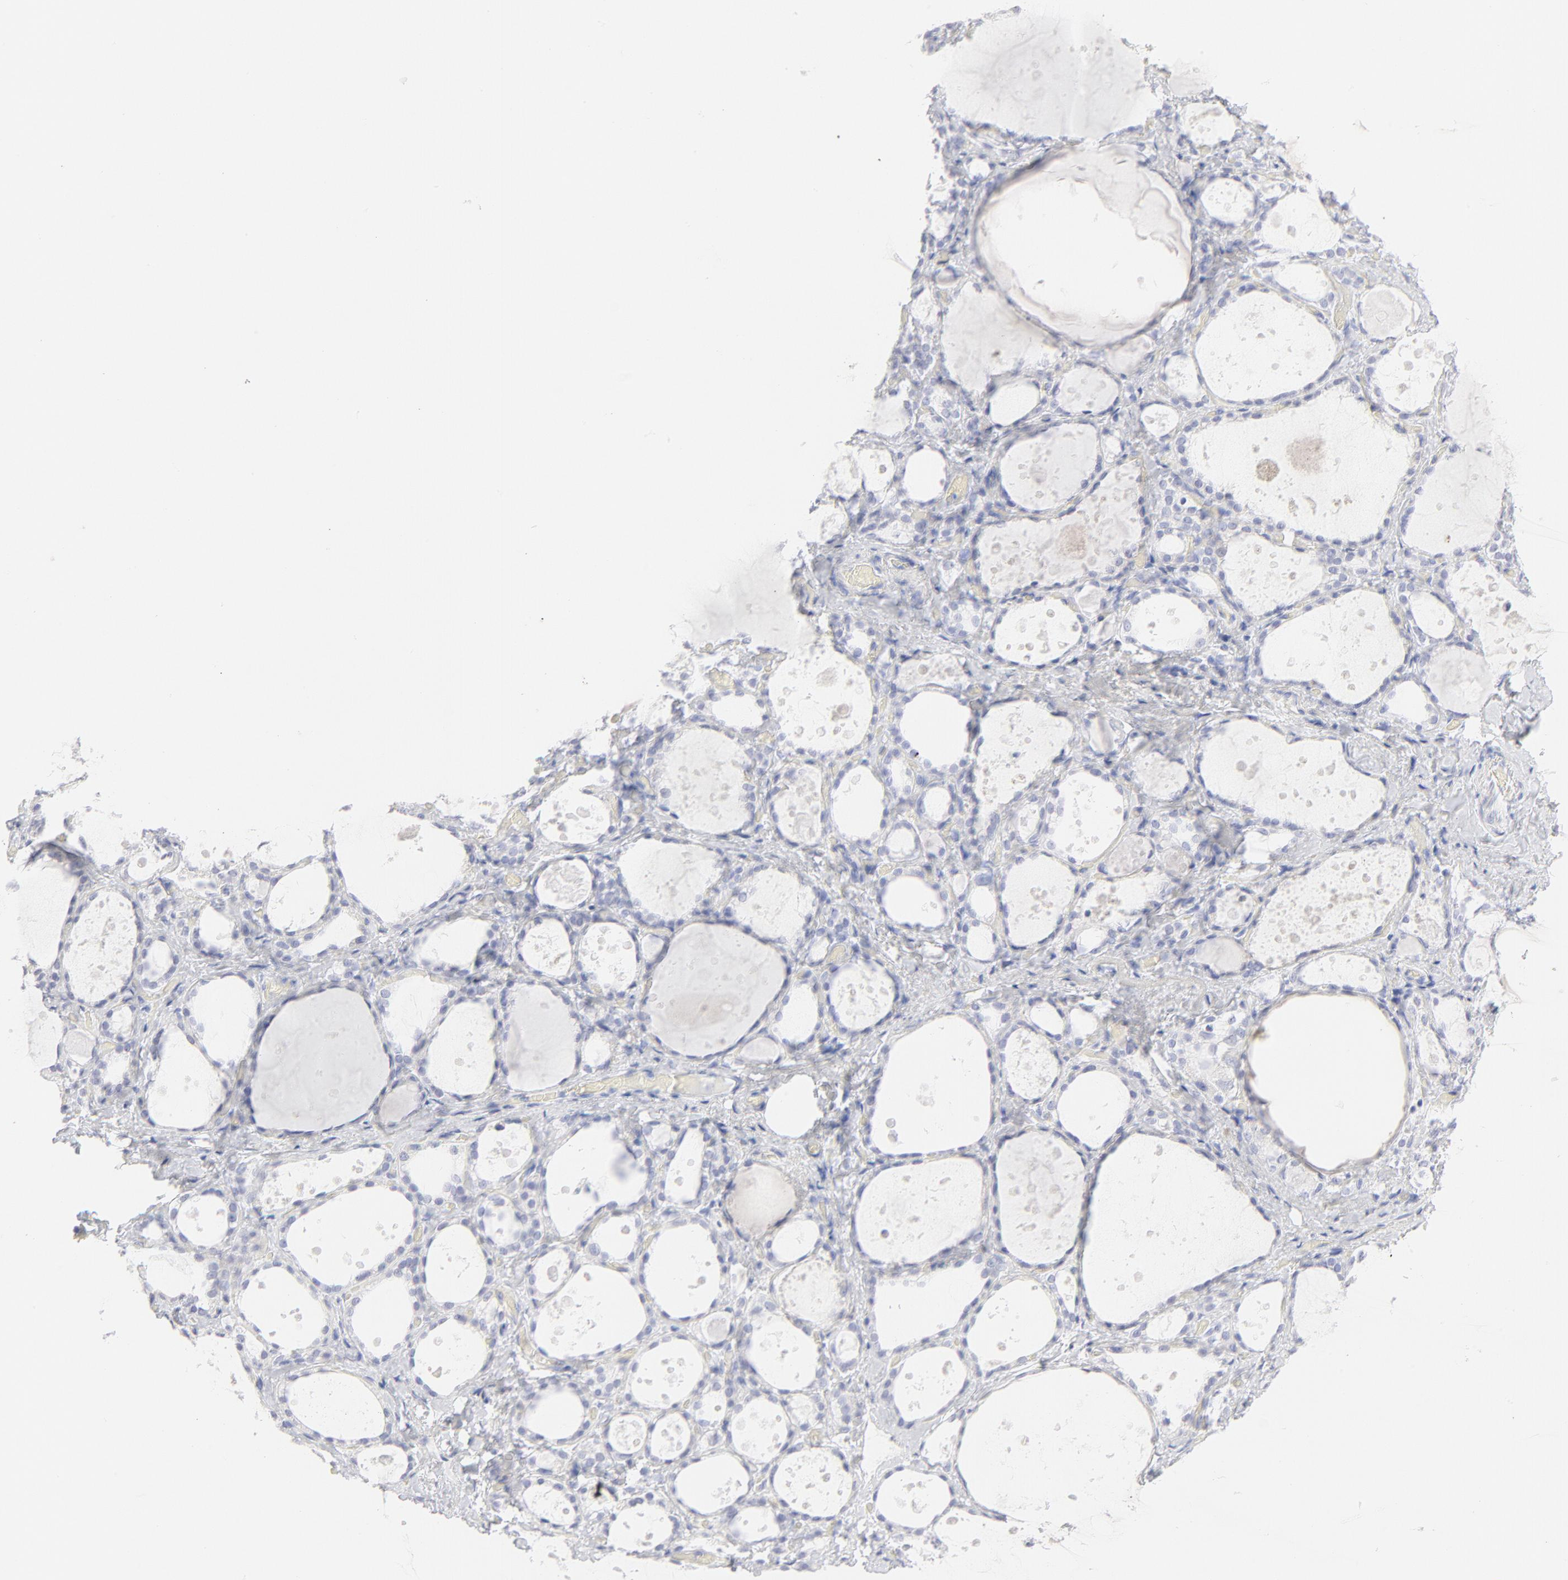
{"staining": {"intensity": "negative", "quantity": "none", "location": "none"}, "tissue": "thyroid gland", "cell_type": "Glandular cells", "image_type": "normal", "snomed": [{"axis": "morphology", "description": "Normal tissue, NOS"}, {"axis": "topography", "description": "Thyroid gland"}], "caption": "High power microscopy image of an immunohistochemistry (IHC) micrograph of normal thyroid gland, revealing no significant positivity in glandular cells.", "gene": "ELF3", "patient": {"sex": "female", "age": 75}}